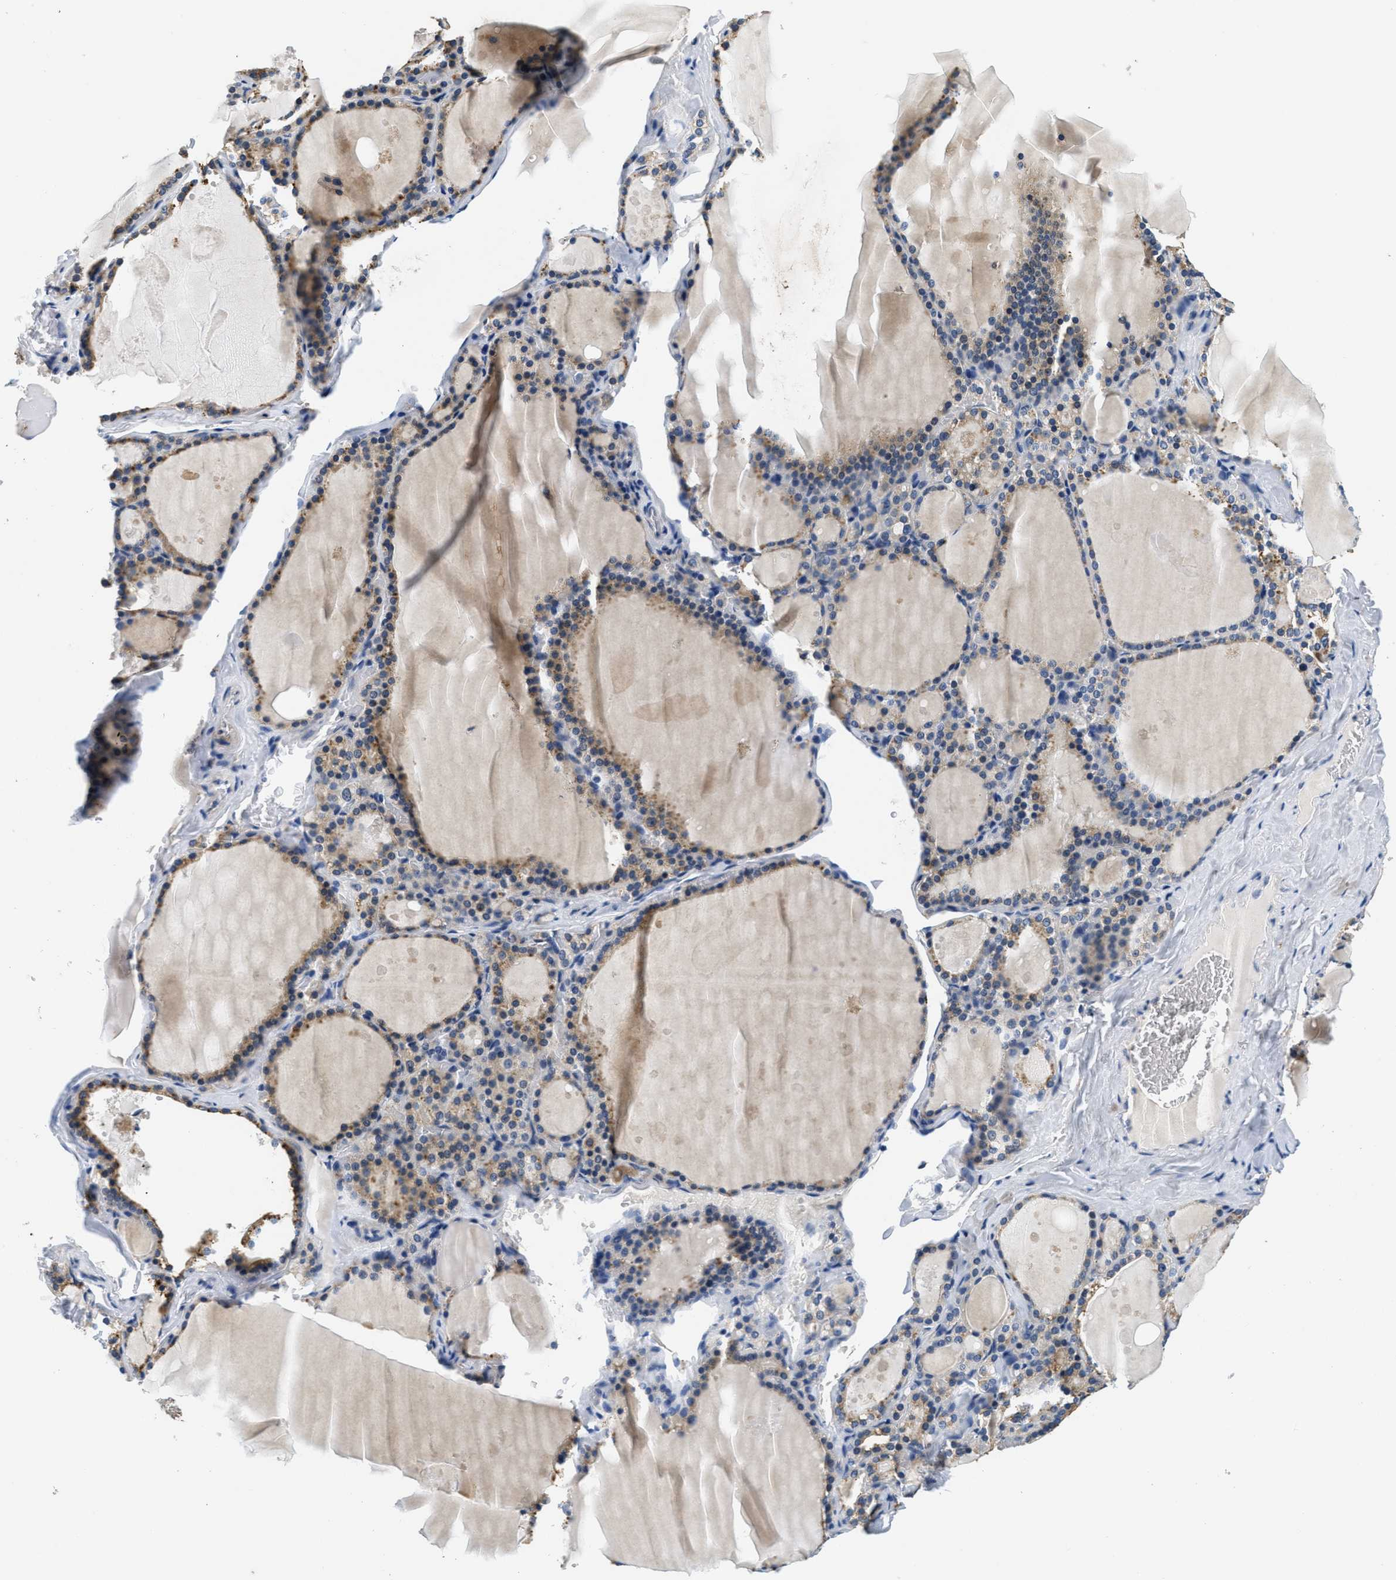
{"staining": {"intensity": "moderate", "quantity": "25%-75%", "location": "cytoplasmic/membranous"}, "tissue": "thyroid gland", "cell_type": "Glandular cells", "image_type": "normal", "snomed": [{"axis": "morphology", "description": "Normal tissue, NOS"}, {"axis": "topography", "description": "Thyroid gland"}], "caption": "Normal thyroid gland was stained to show a protein in brown. There is medium levels of moderate cytoplasmic/membranous expression in about 25%-75% of glandular cells. Ihc stains the protein in brown and the nuclei are stained blue.", "gene": "ALDH3A2", "patient": {"sex": "male", "age": 56}}